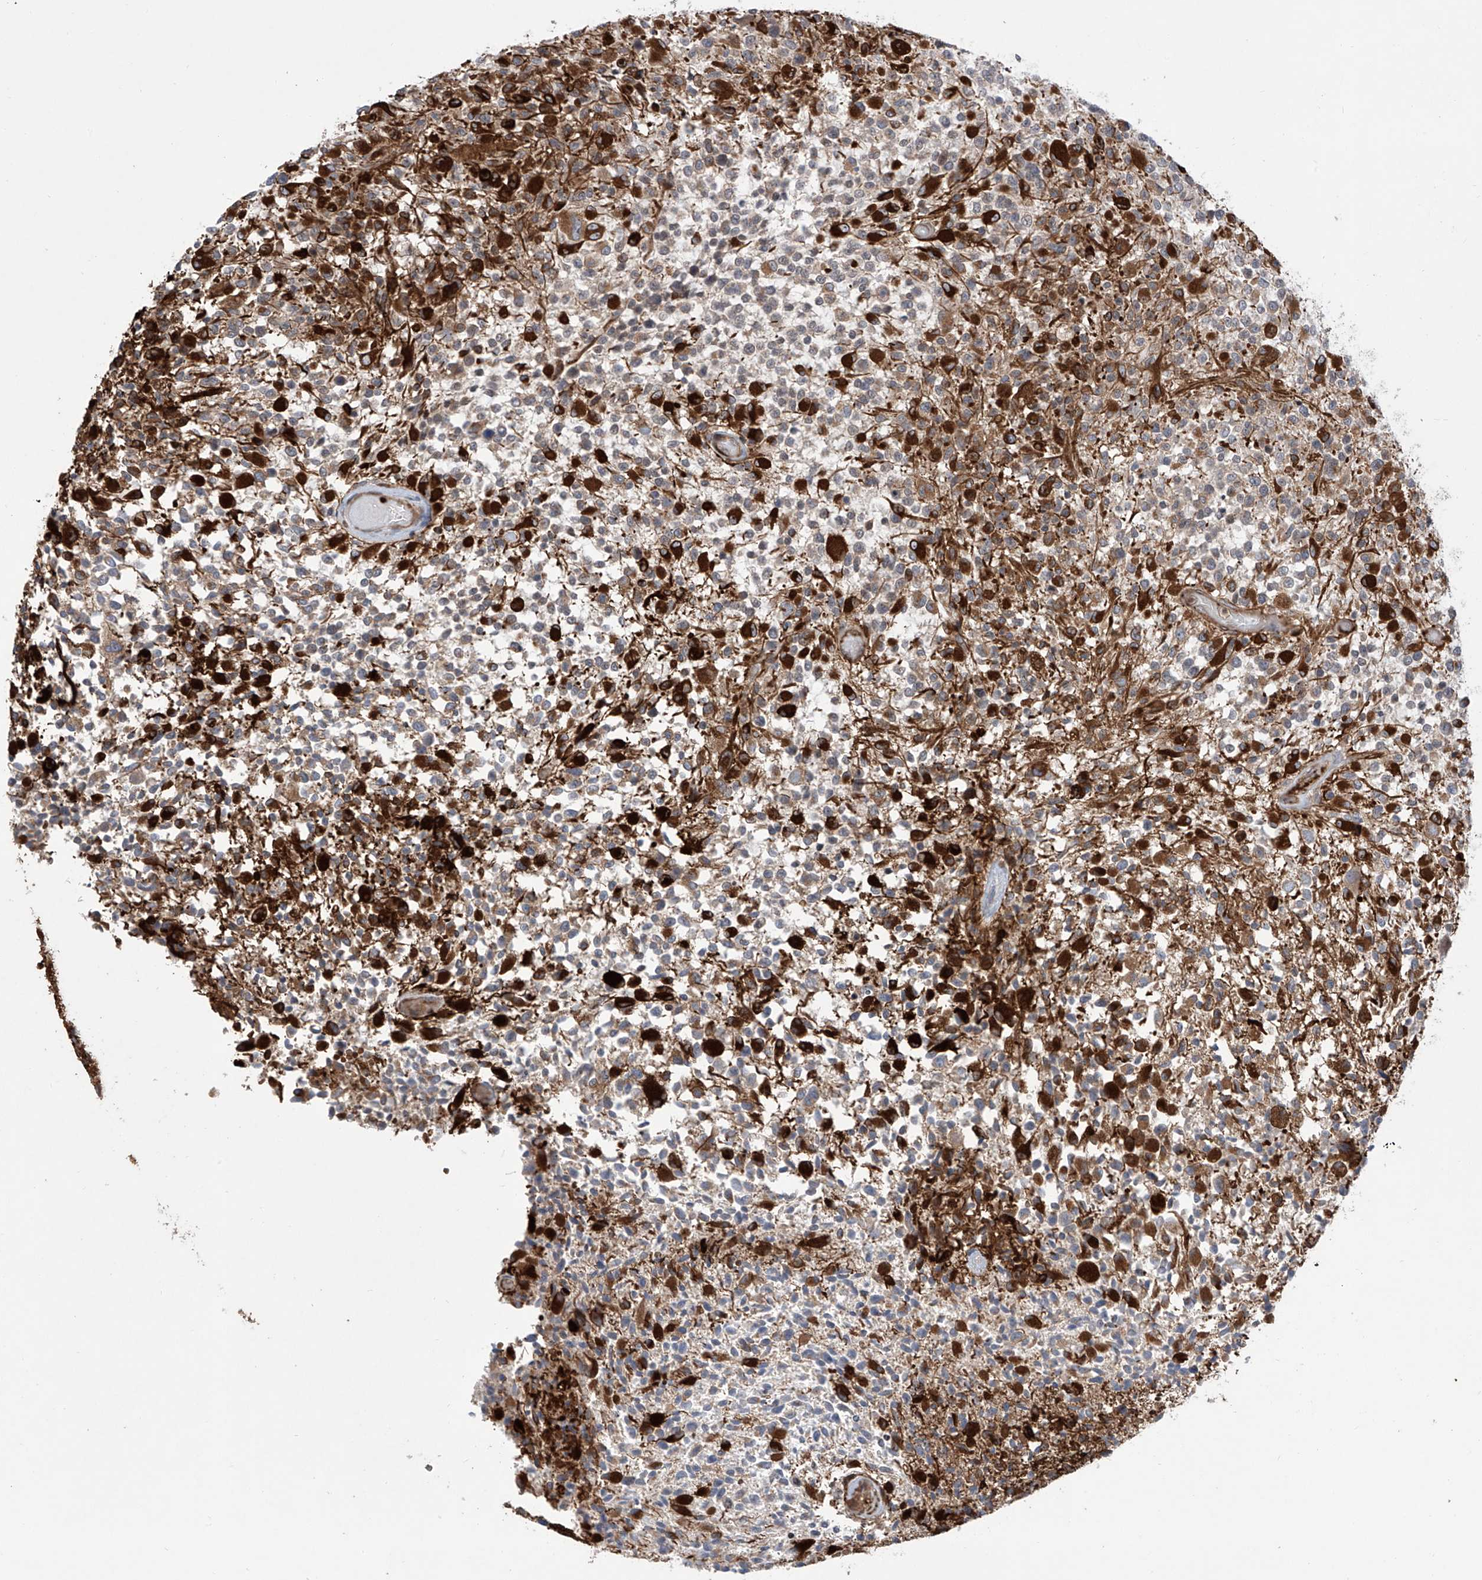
{"staining": {"intensity": "strong", "quantity": "<25%", "location": "cytoplasmic/membranous"}, "tissue": "glioma", "cell_type": "Tumor cells", "image_type": "cancer", "snomed": [{"axis": "morphology", "description": "Glioma, malignant, High grade"}, {"axis": "morphology", "description": "Glioblastoma, NOS"}, {"axis": "topography", "description": "Brain"}], "caption": "Immunohistochemistry of high-grade glioma (malignant) demonstrates medium levels of strong cytoplasmic/membranous expression in approximately <25% of tumor cells.", "gene": "APAF1", "patient": {"sex": "male", "age": 60}}